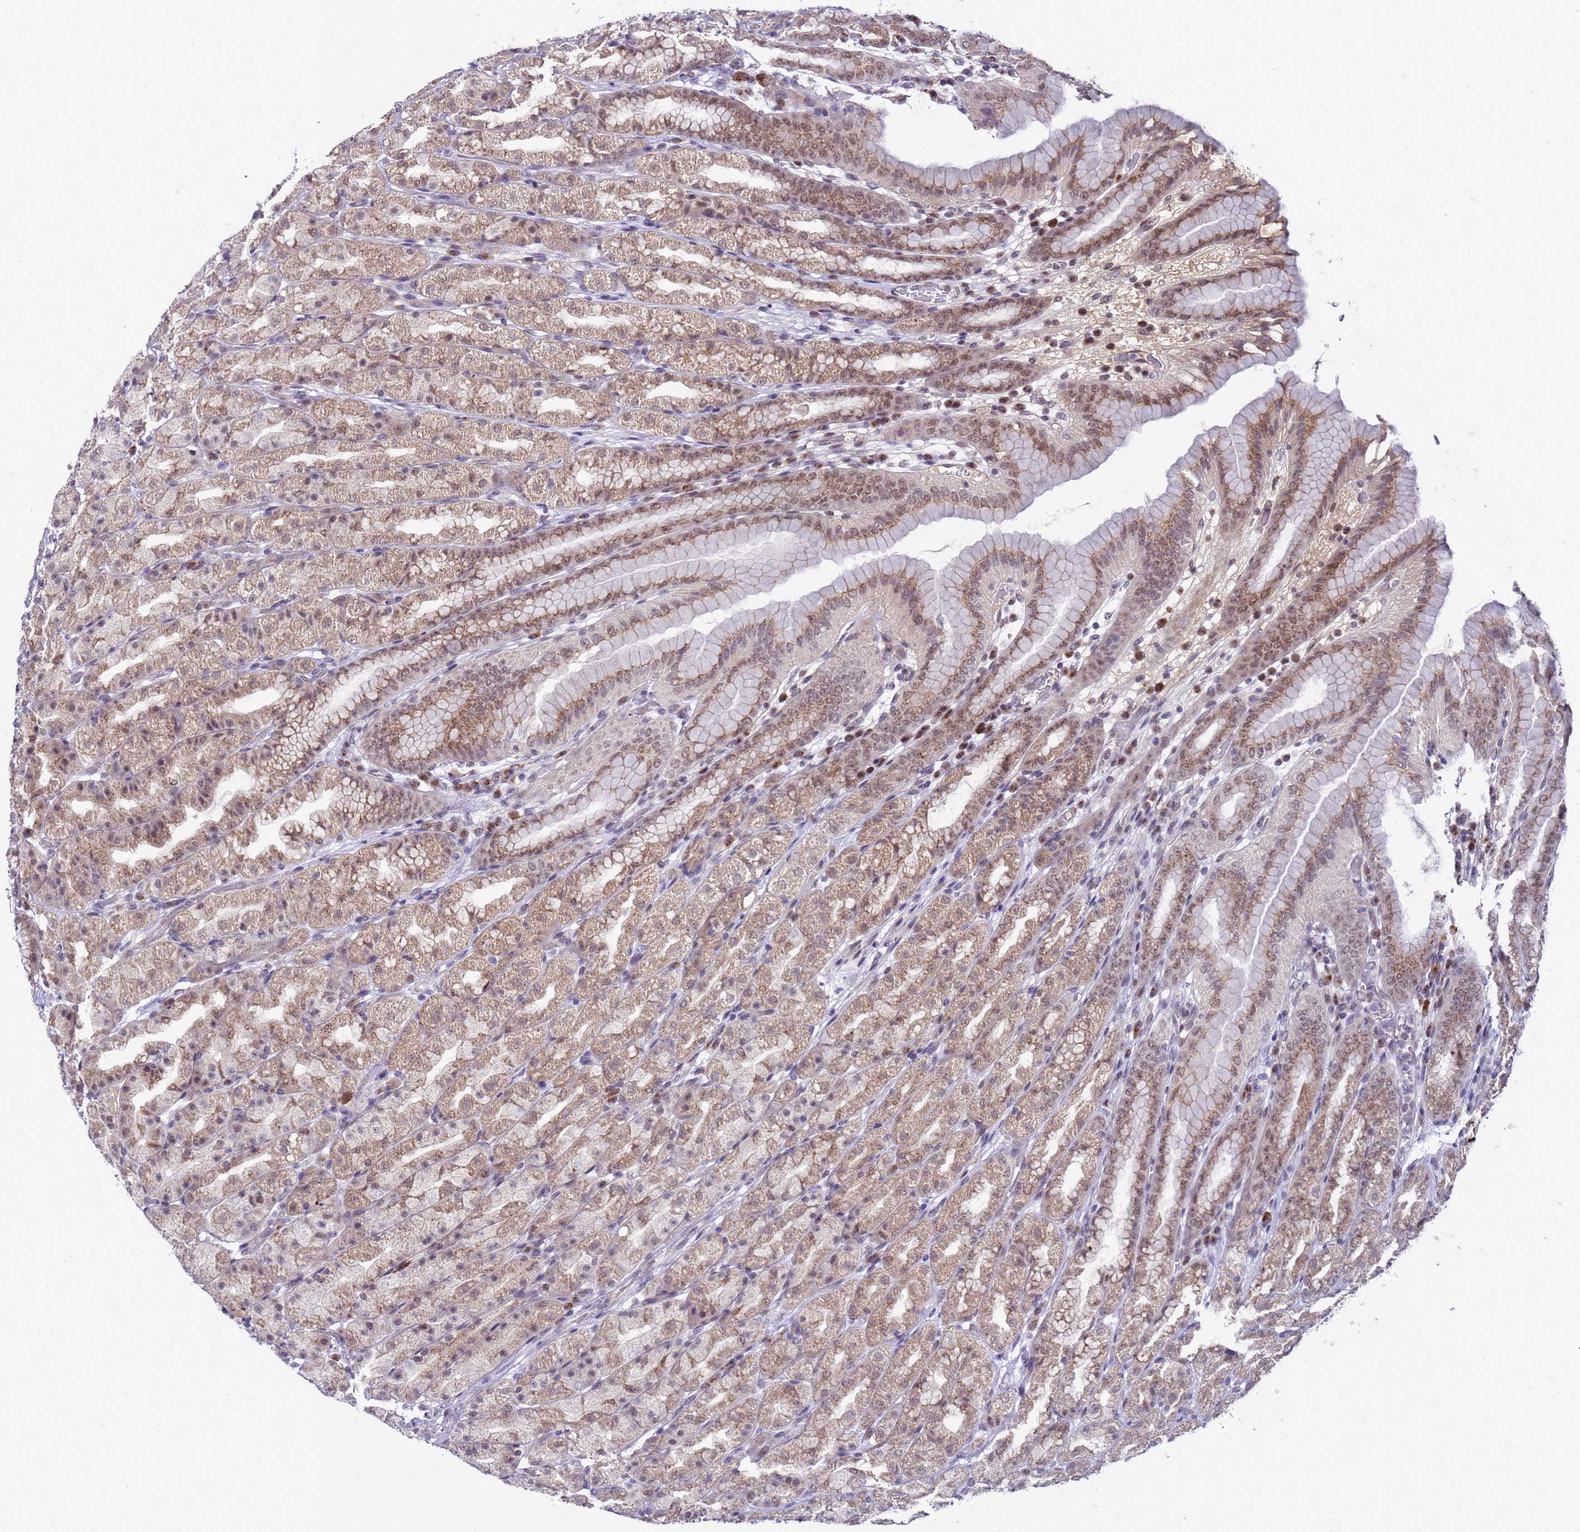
{"staining": {"intensity": "moderate", "quantity": "25%-75%", "location": "cytoplasmic/membranous,nuclear"}, "tissue": "stomach", "cell_type": "Glandular cells", "image_type": "normal", "snomed": [{"axis": "morphology", "description": "Normal tissue, NOS"}, {"axis": "topography", "description": "Stomach, upper"}], "caption": "Protein analysis of normal stomach demonstrates moderate cytoplasmic/membranous,nuclear positivity in about 25%-75% of glandular cells.", "gene": "C19orf47", "patient": {"sex": "male", "age": 68}}